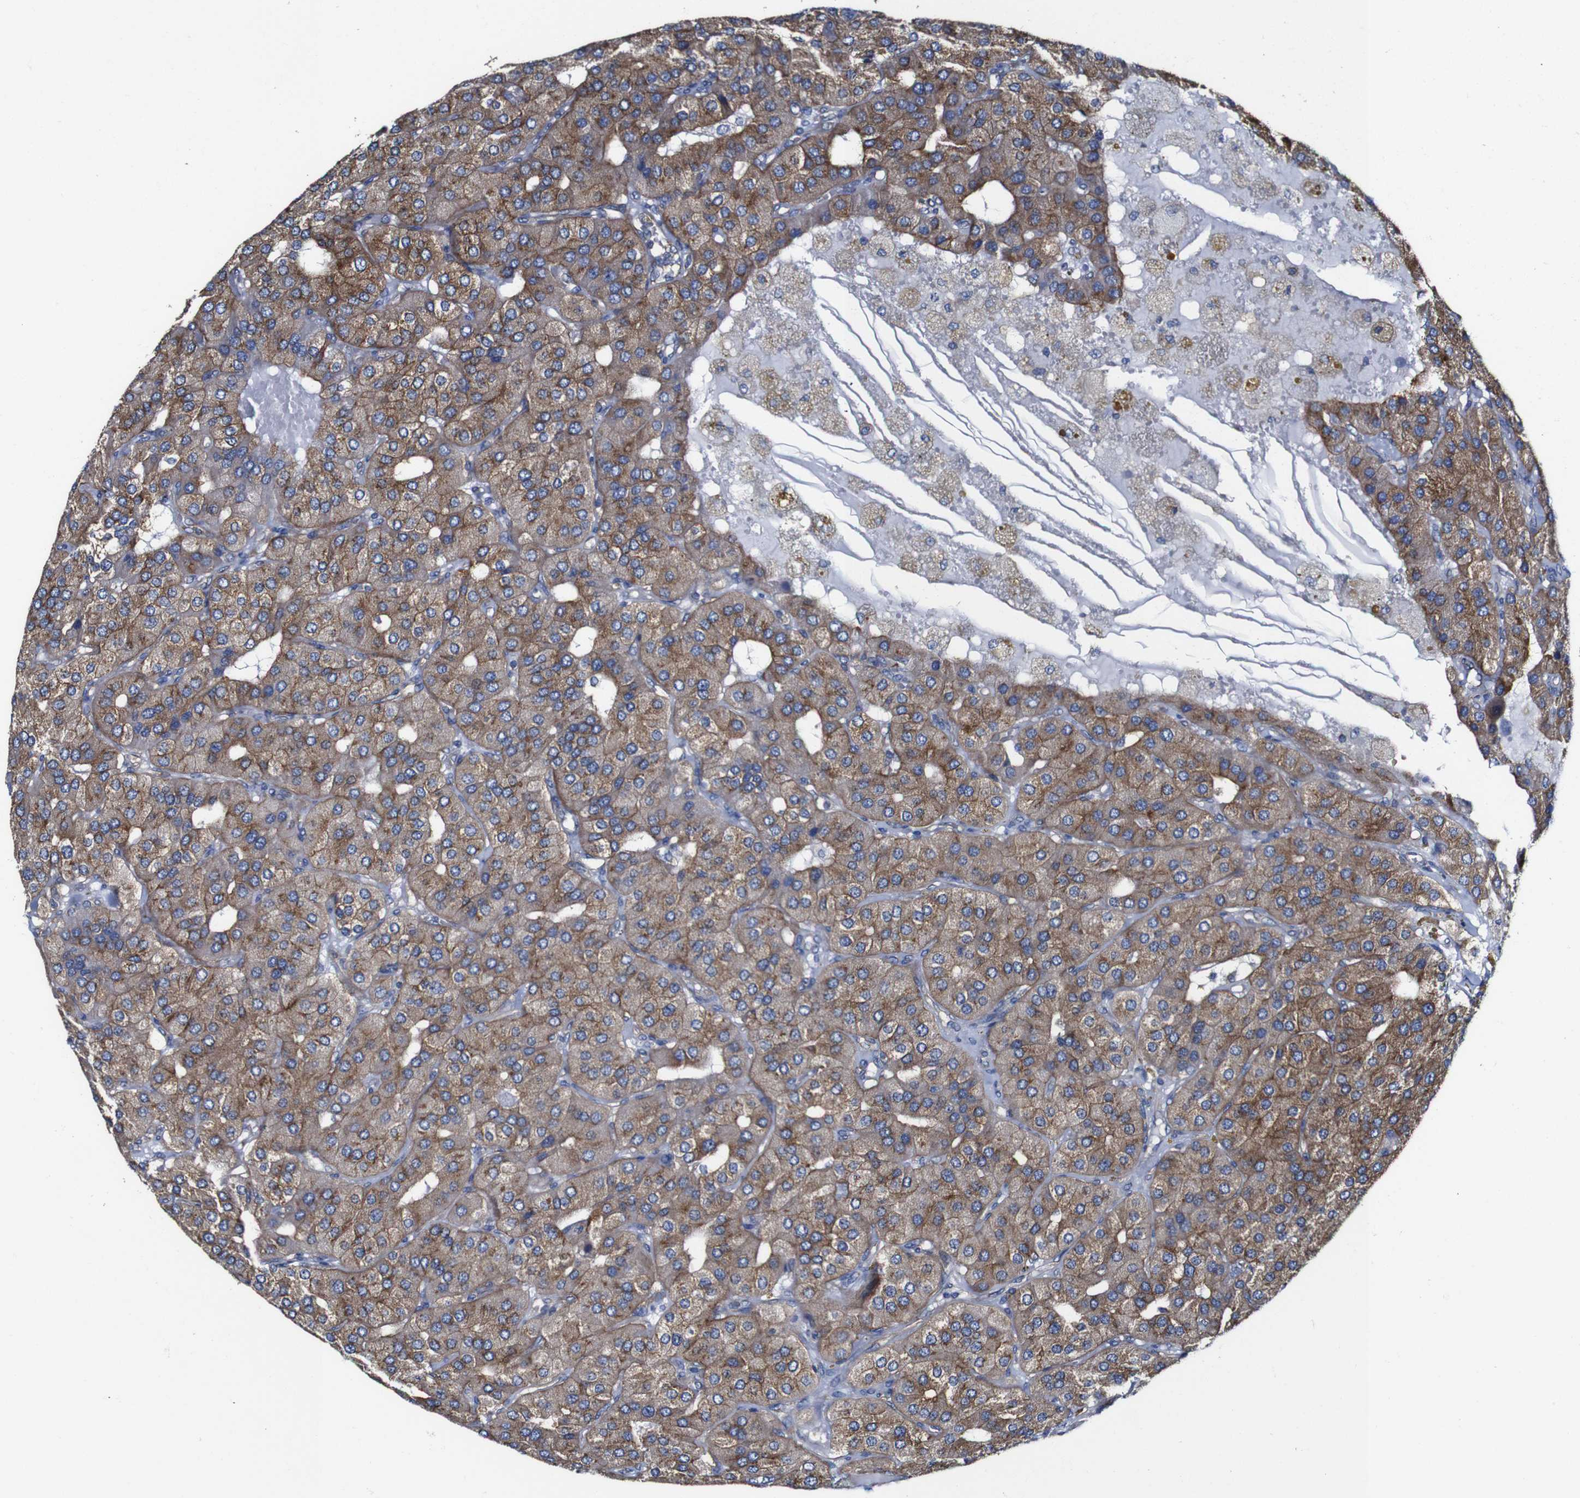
{"staining": {"intensity": "moderate", "quantity": ">75%", "location": "cytoplasmic/membranous"}, "tissue": "parathyroid gland", "cell_type": "Glandular cells", "image_type": "normal", "snomed": [{"axis": "morphology", "description": "Normal tissue, NOS"}, {"axis": "morphology", "description": "Adenoma, NOS"}, {"axis": "topography", "description": "Parathyroid gland"}], "caption": "Moderate cytoplasmic/membranous positivity is identified in about >75% of glandular cells in normal parathyroid gland. The staining is performed using DAB (3,3'-diaminobenzidine) brown chromogen to label protein expression. The nuclei are counter-stained blue using hematoxylin.", "gene": "CSF1R", "patient": {"sex": "female", "age": 86}}